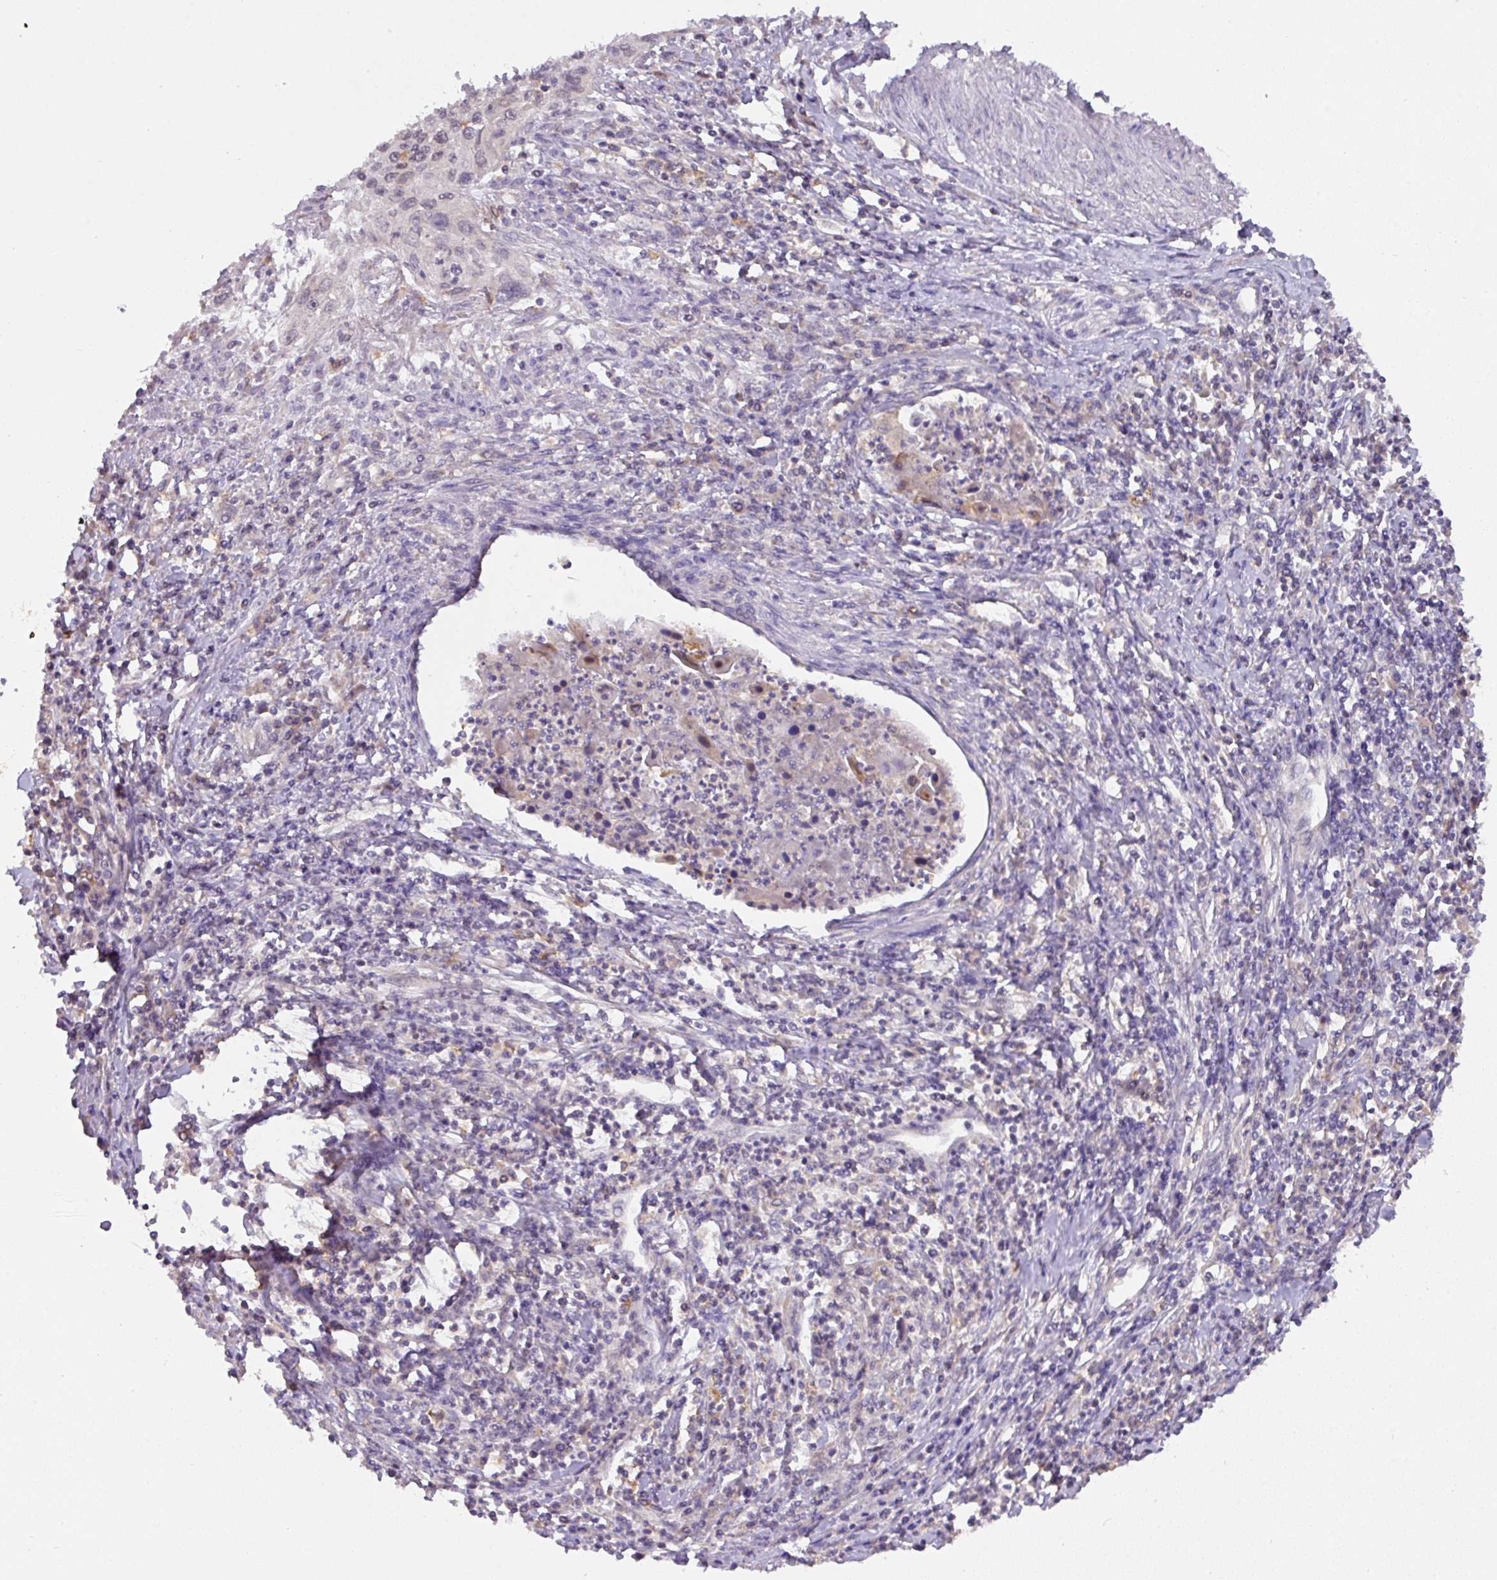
{"staining": {"intensity": "negative", "quantity": "none", "location": "none"}, "tissue": "cervical cancer", "cell_type": "Tumor cells", "image_type": "cancer", "snomed": [{"axis": "morphology", "description": "Squamous cell carcinoma, NOS"}, {"axis": "topography", "description": "Cervix"}], "caption": "A high-resolution micrograph shows immunohistochemistry (IHC) staining of squamous cell carcinoma (cervical), which shows no significant staining in tumor cells. Brightfield microscopy of immunohistochemistry stained with DAB (3,3'-diaminobenzidine) (brown) and hematoxylin (blue), captured at high magnification.", "gene": "GCNT7", "patient": {"sex": "female", "age": 32}}